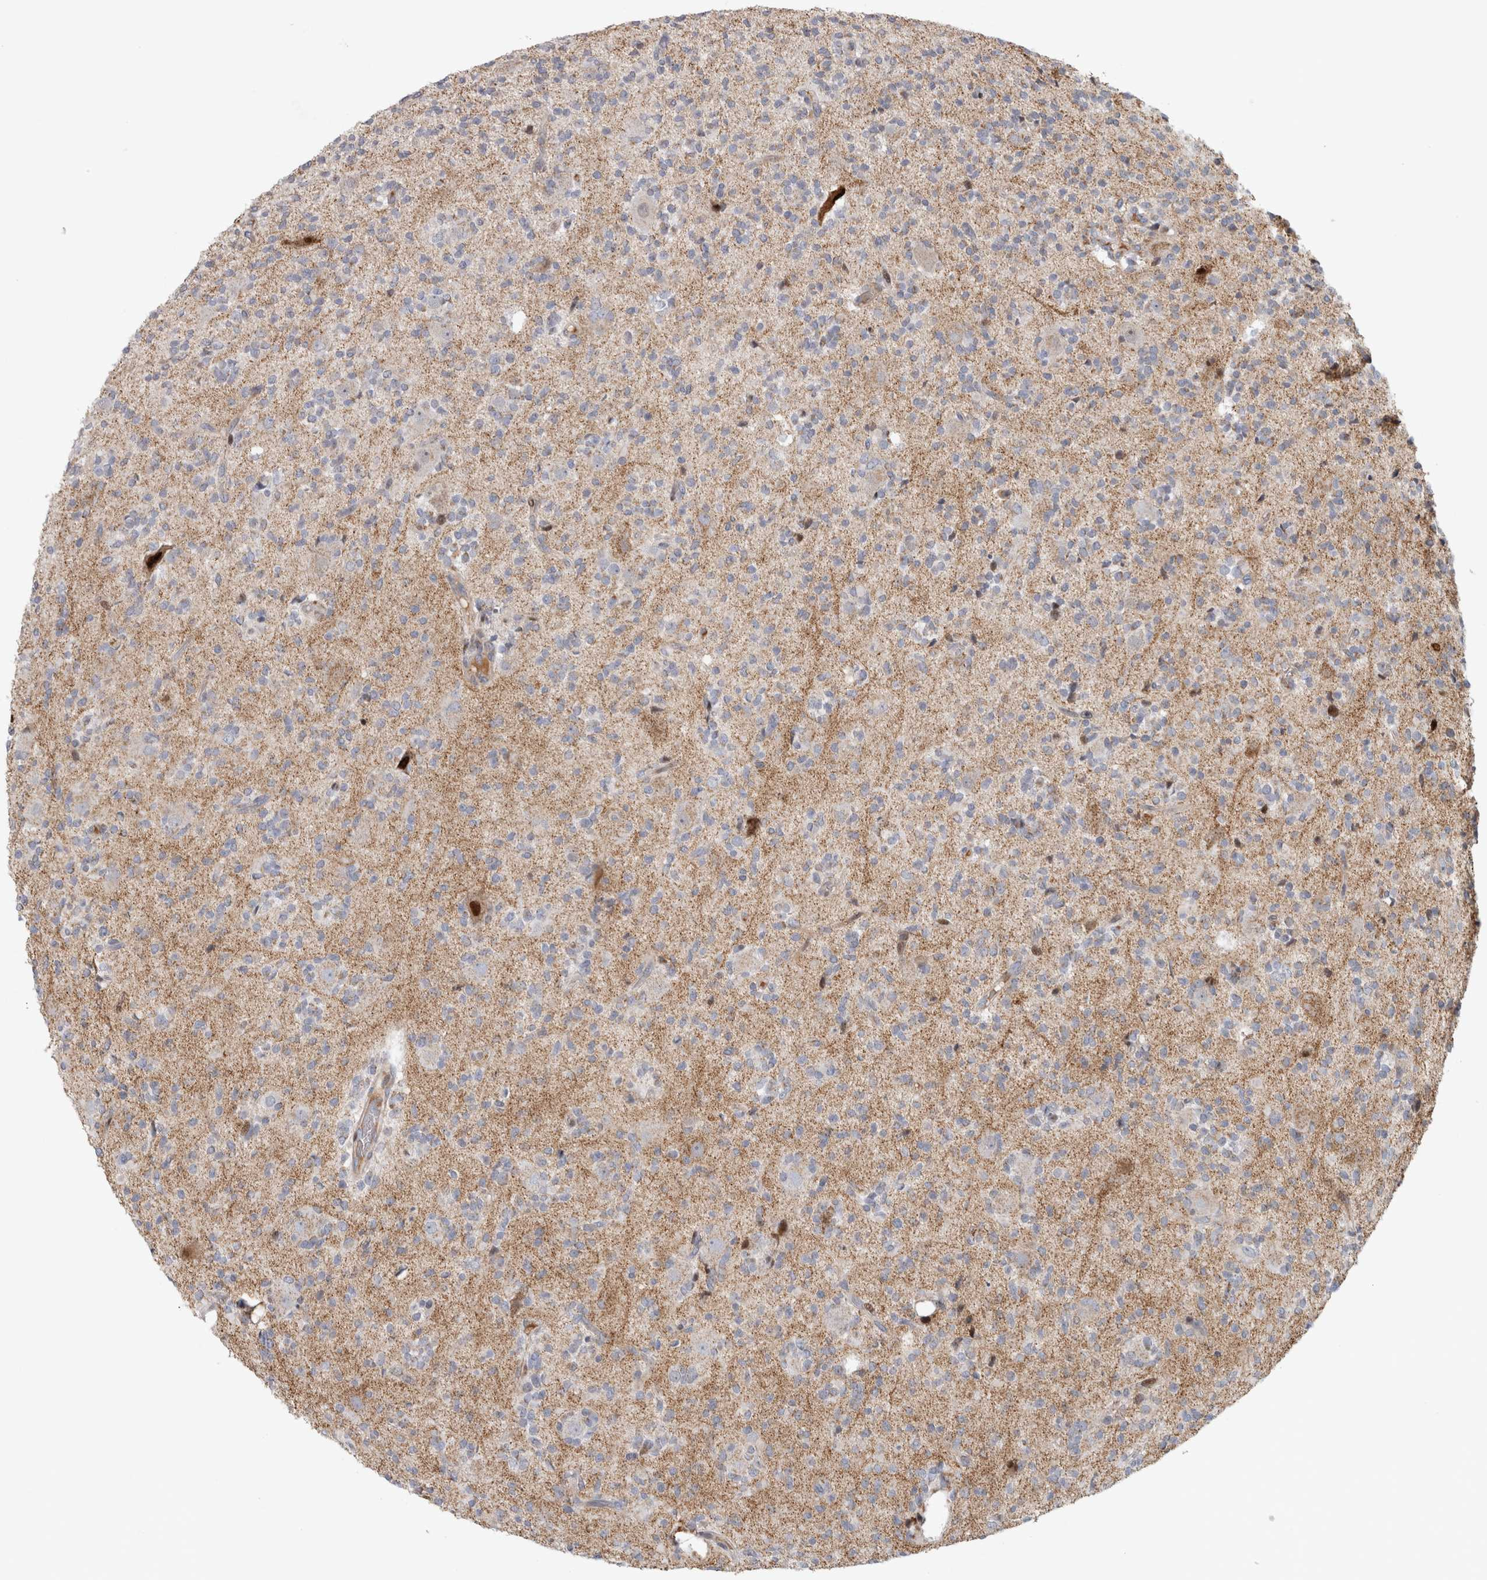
{"staining": {"intensity": "negative", "quantity": "none", "location": "none"}, "tissue": "glioma", "cell_type": "Tumor cells", "image_type": "cancer", "snomed": [{"axis": "morphology", "description": "Glioma, malignant, High grade"}, {"axis": "topography", "description": "Brain"}], "caption": "The photomicrograph shows no significant expression in tumor cells of malignant glioma (high-grade).", "gene": "RBM48", "patient": {"sex": "male", "age": 34}}